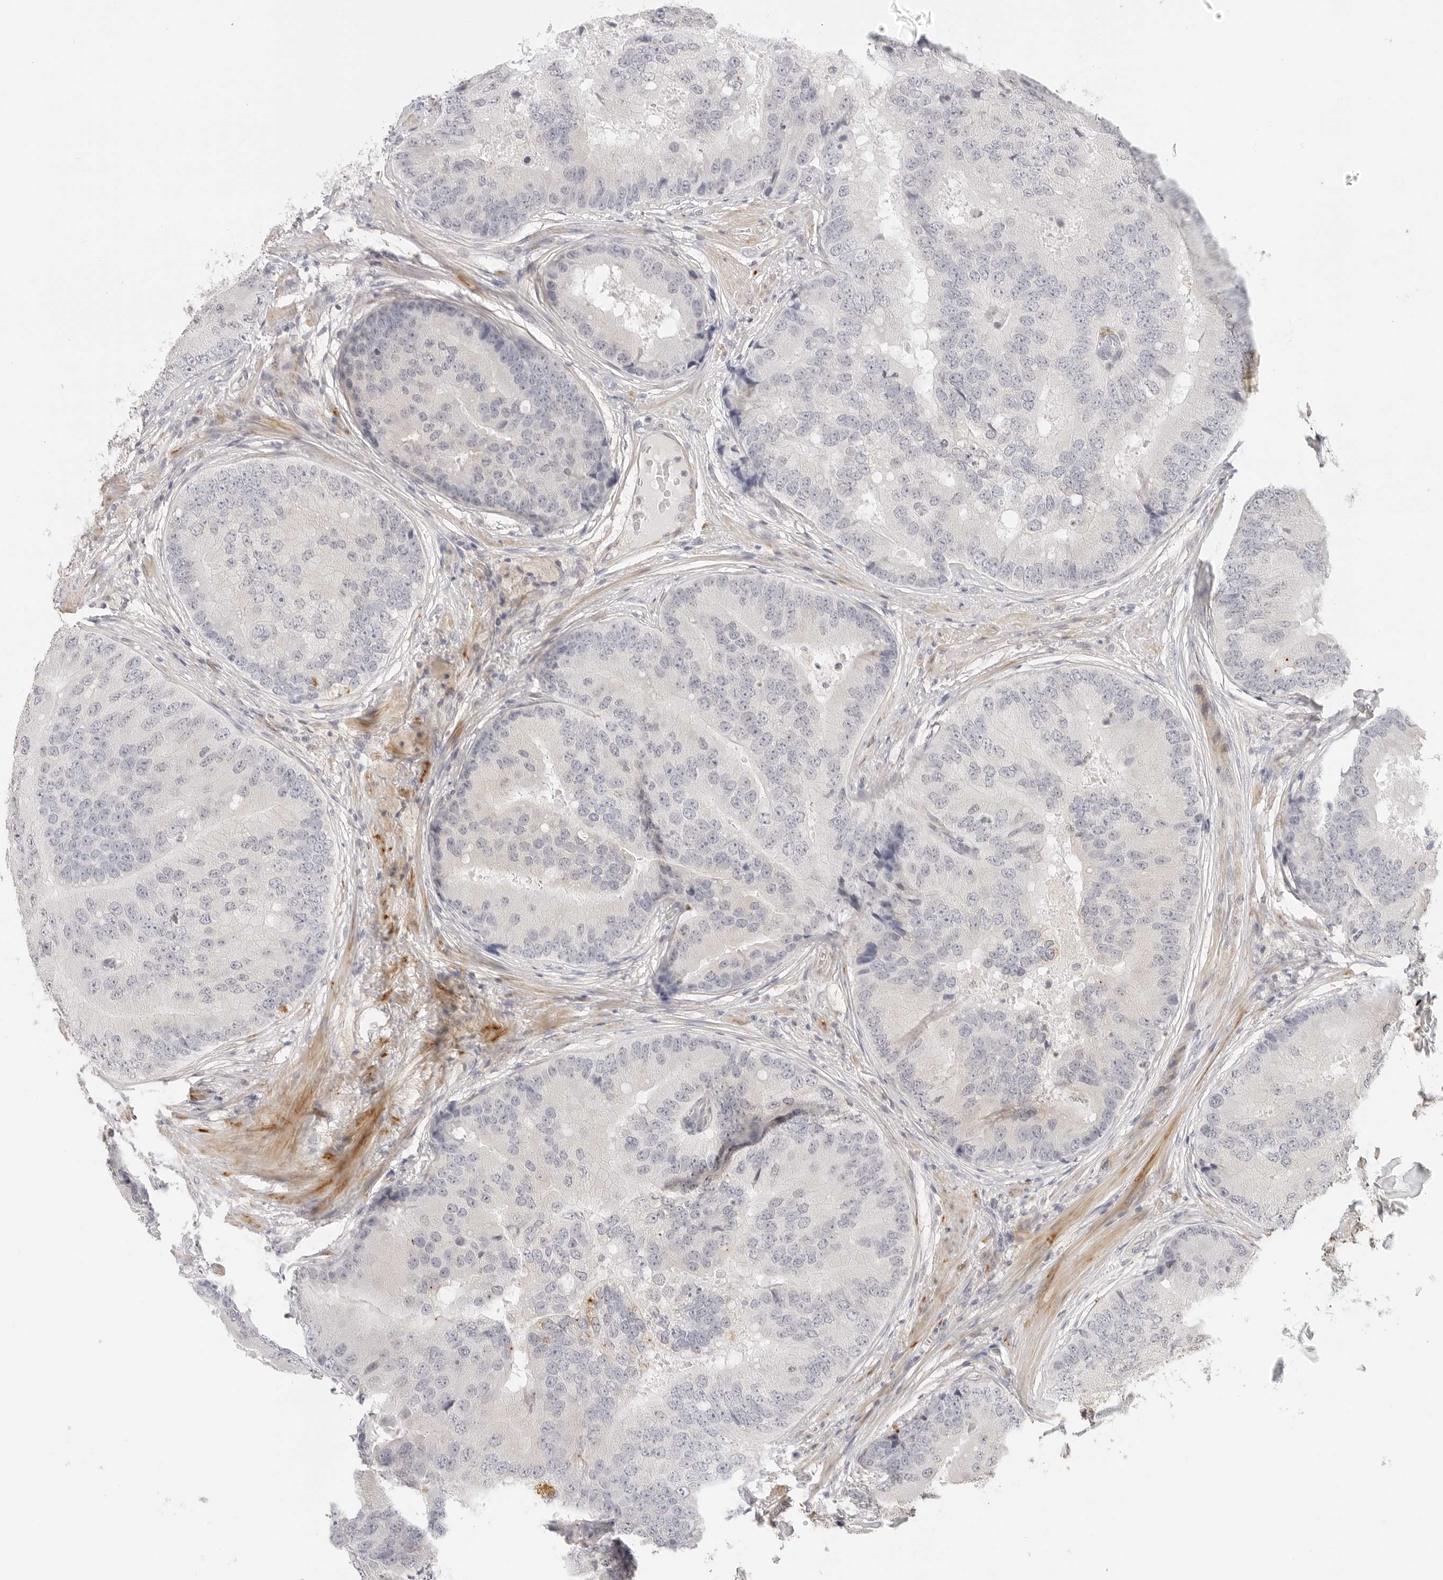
{"staining": {"intensity": "negative", "quantity": "none", "location": "none"}, "tissue": "prostate cancer", "cell_type": "Tumor cells", "image_type": "cancer", "snomed": [{"axis": "morphology", "description": "Adenocarcinoma, High grade"}, {"axis": "topography", "description": "Prostate"}], "caption": "Immunohistochemical staining of prostate adenocarcinoma (high-grade) displays no significant staining in tumor cells.", "gene": "PCDH19", "patient": {"sex": "male", "age": 70}}